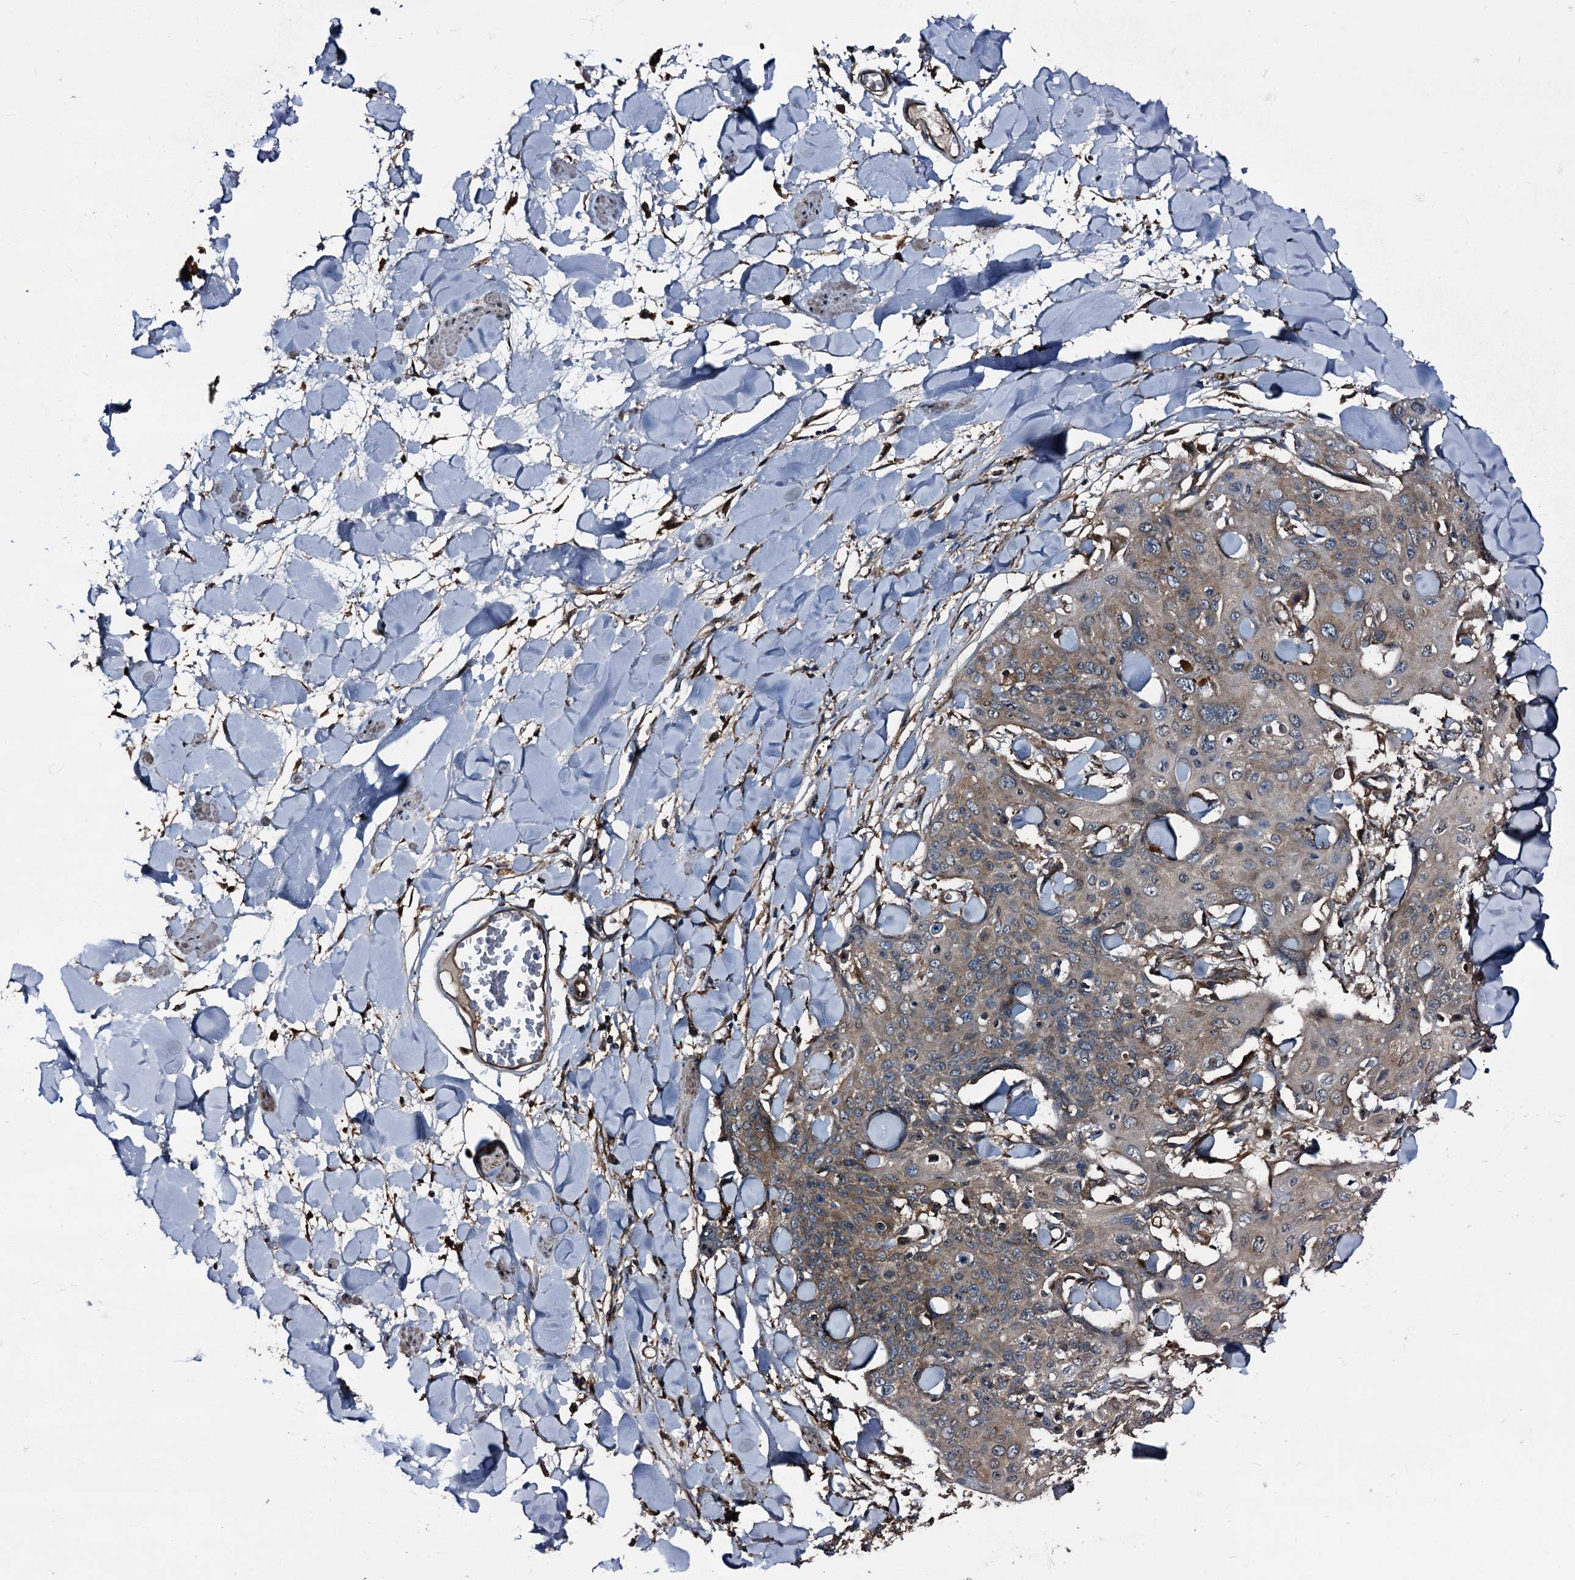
{"staining": {"intensity": "moderate", "quantity": ">75%", "location": "cytoplasmic/membranous"}, "tissue": "skin cancer", "cell_type": "Tumor cells", "image_type": "cancer", "snomed": [{"axis": "morphology", "description": "Squamous cell carcinoma, NOS"}, {"axis": "topography", "description": "Skin"}, {"axis": "topography", "description": "Vulva"}], "caption": "Brown immunohistochemical staining in skin cancer displays moderate cytoplasmic/membranous staining in approximately >75% of tumor cells. The protein of interest is stained brown, and the nuclei are stained in blue (DAB IHC with brightfield microscopy, high magnification).", "gene": "PEX5", "patient": {"sex": "female", "age": 85}}